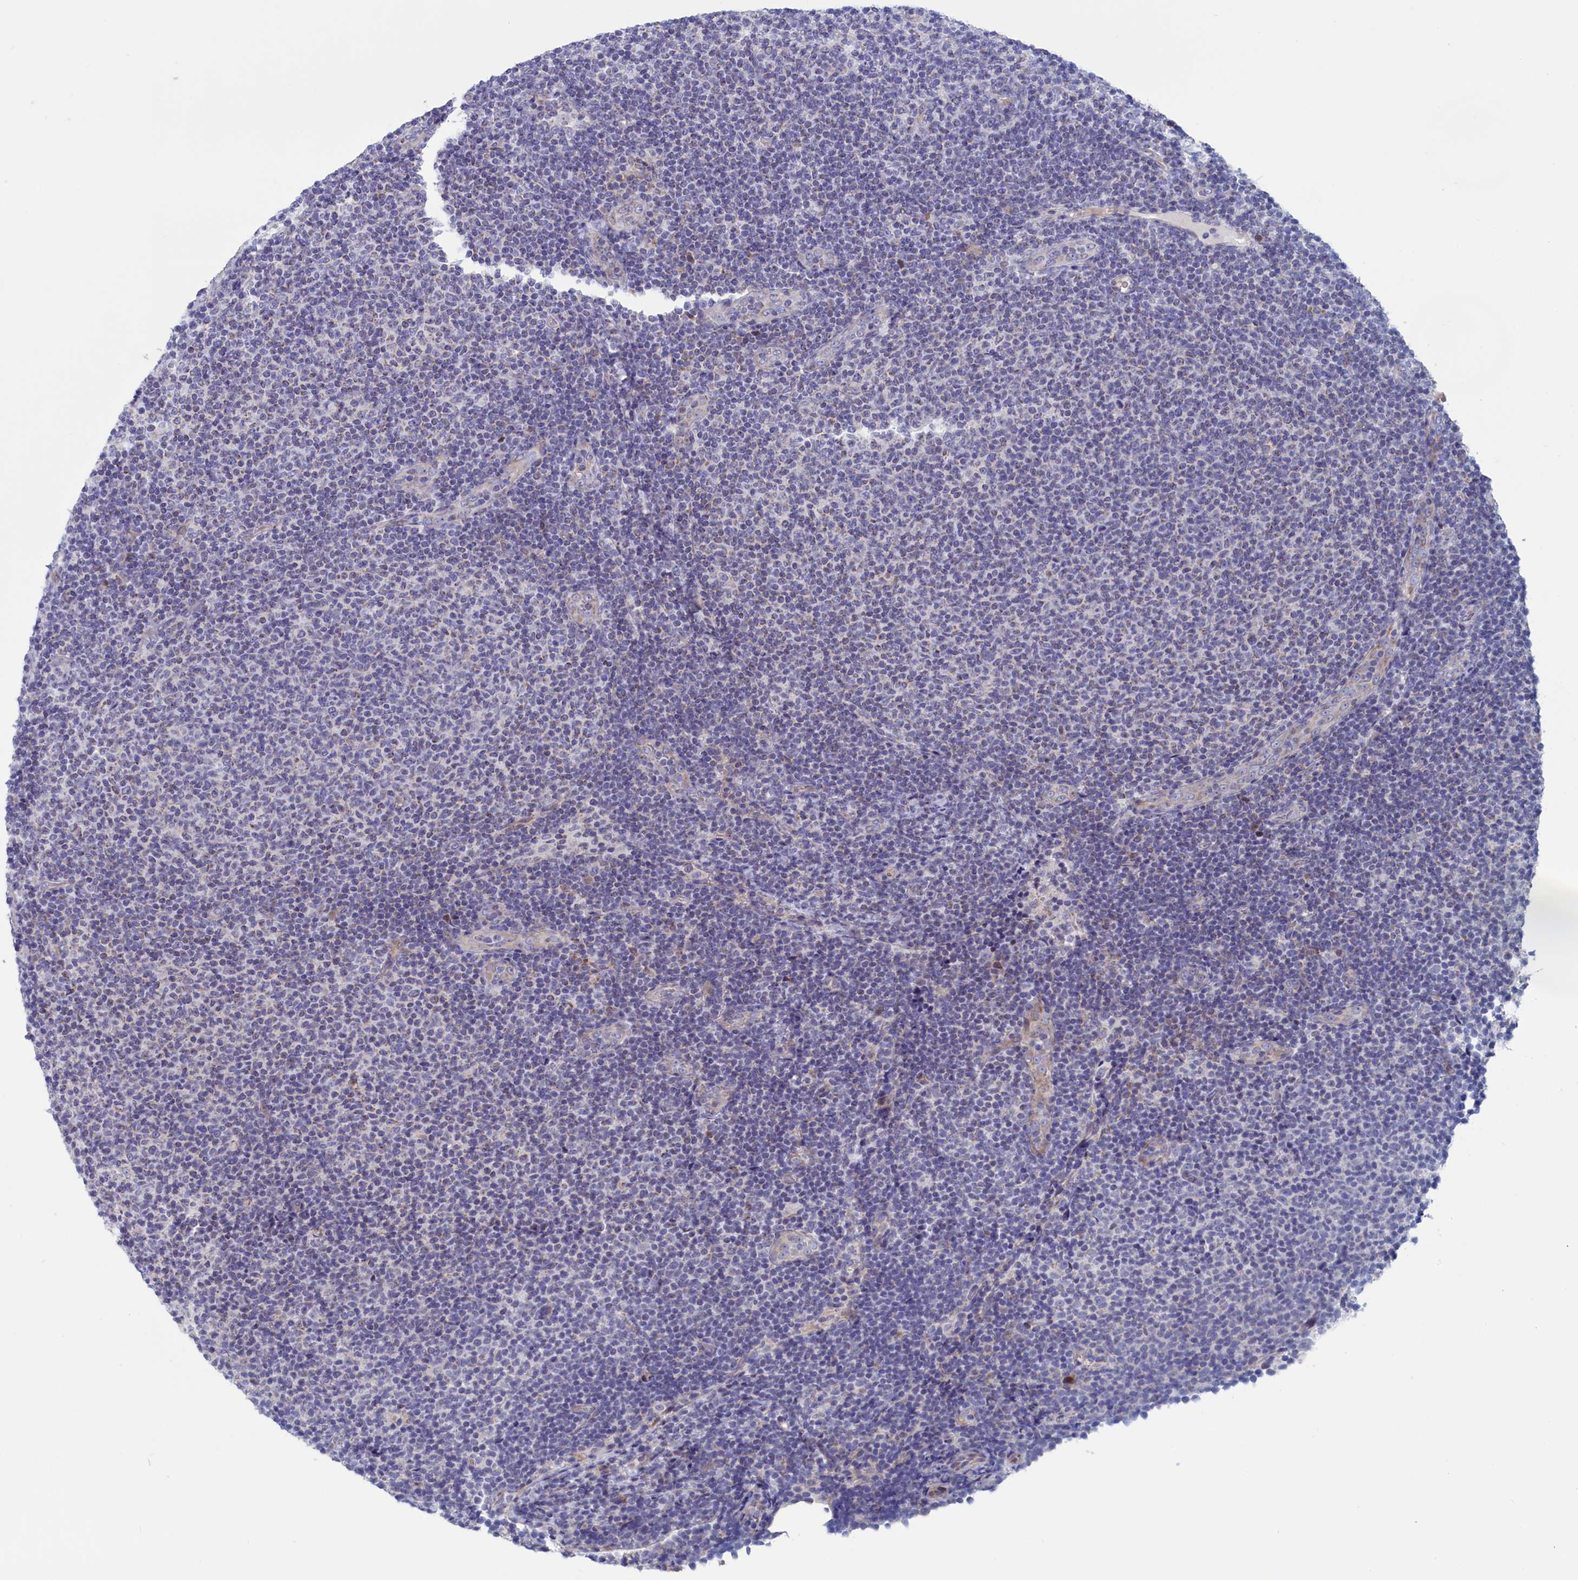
{"staining": {"intensity": "negative", "quantity": "none", "location": "none"}, "tissue": "lymphoma", "cell_type": "Tumor cells", "image_type": "cancer", "snomed": [{"axis": "morphology", "description": "Malignant lymphoma, non-Hodgkin's type, Low grade"}, {"axis": "topography", "description": "Lymph node"}], "caption": "IHC image of neoplastic tissue: human lymphoma stained with DAB demonstrates no significant protein expression in tumor cells. (DAB (3,3'-diaminobenzidine) immunohistochemistry with hematoxylin counter stain).", "gene": "NIBAN3", "patient": {"sex": "male", "age": 66}}